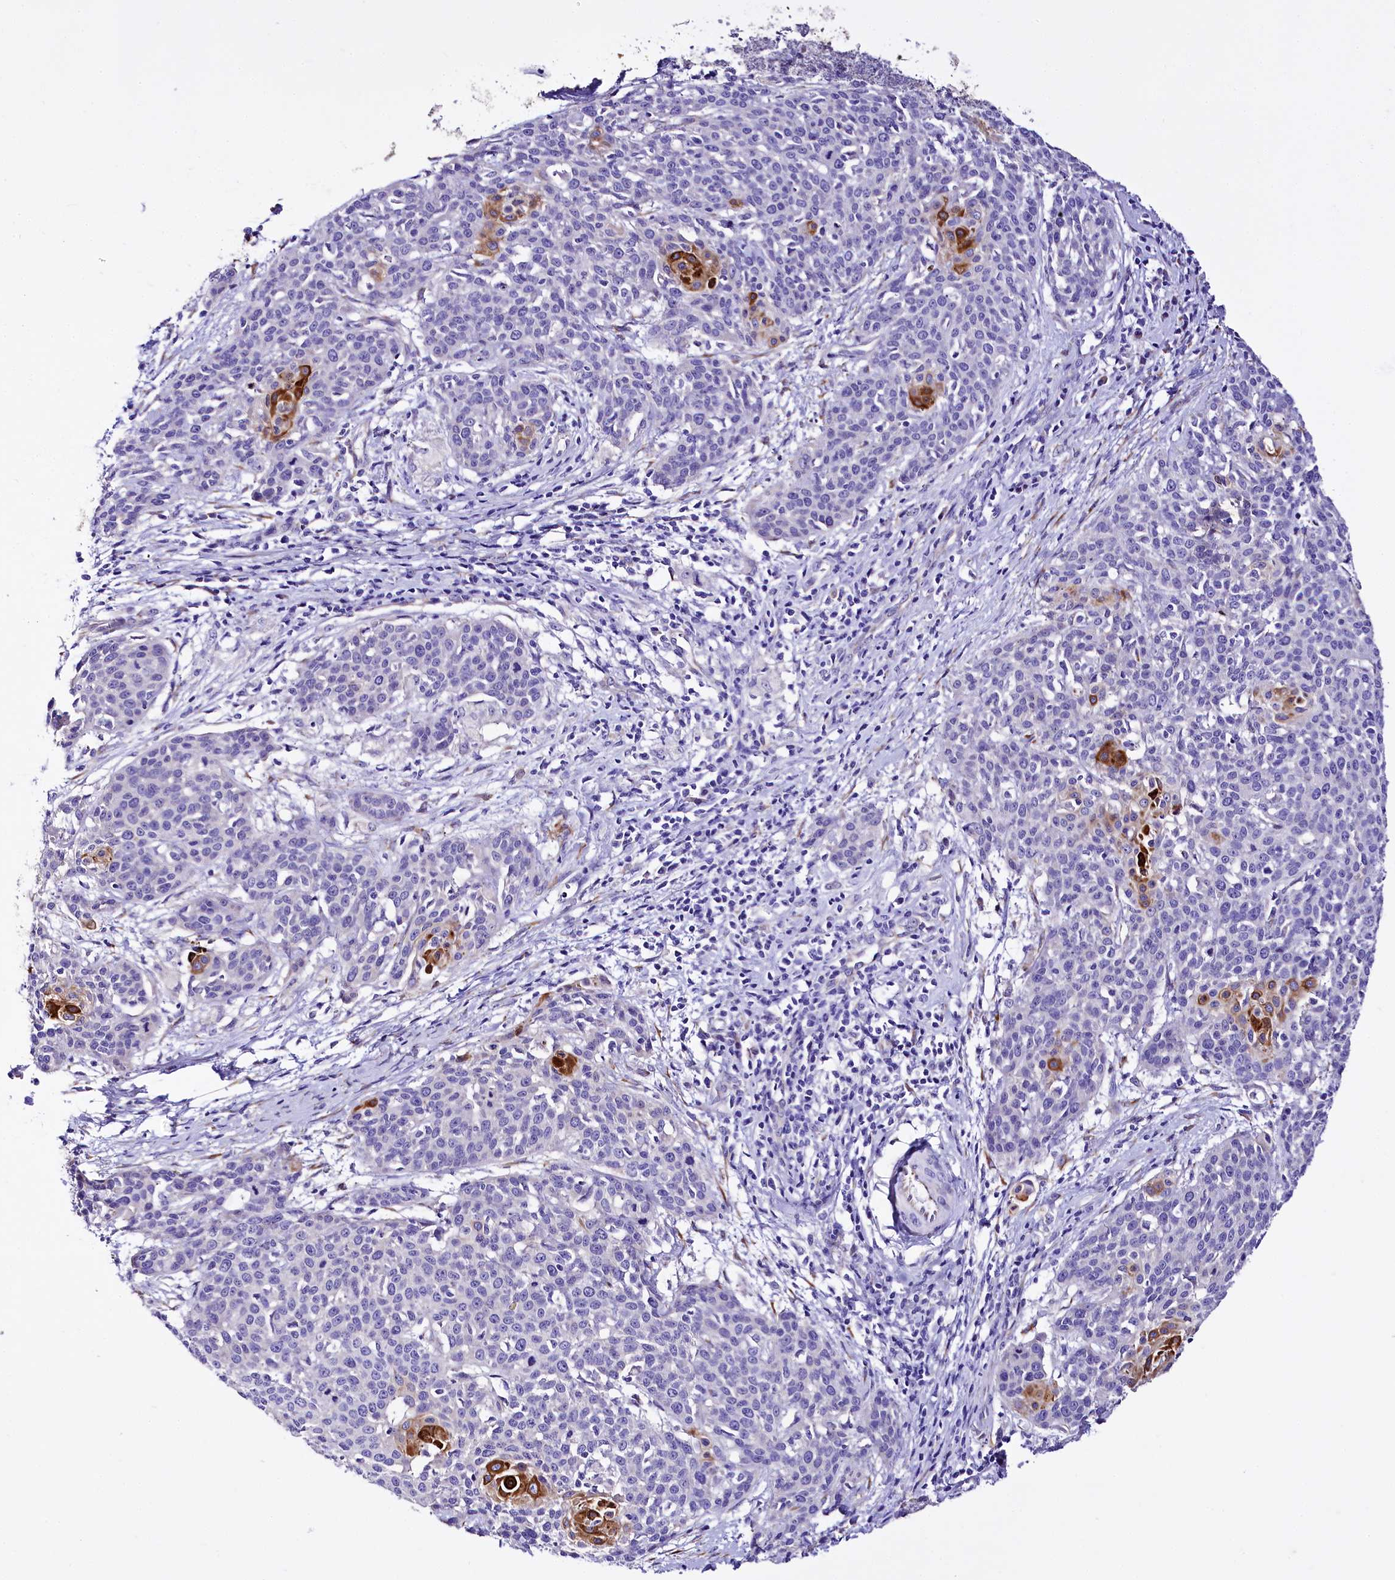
{"staining": {"intensity": "strong", "quantity": "<25%", "location": "cytoplasmic/membranous"}, "tissue": "cervical cancer", "cell_type": "Tumor cells", "image_type": "cancer", "snomed": [{"axis": "morphology", "description": "Squamous cell carcinoma, NOS"}, {"axis": "topography", "description": "Cervix"}], "caption": "IHC (DAB) staining of human cervical squamous cell carcinoma exhibits strong cytoplasmic/membranous protein staining in about <25% of tumor cells.", "gene": "A2ML1", "patient": {"sex": "female", "age": 38}}